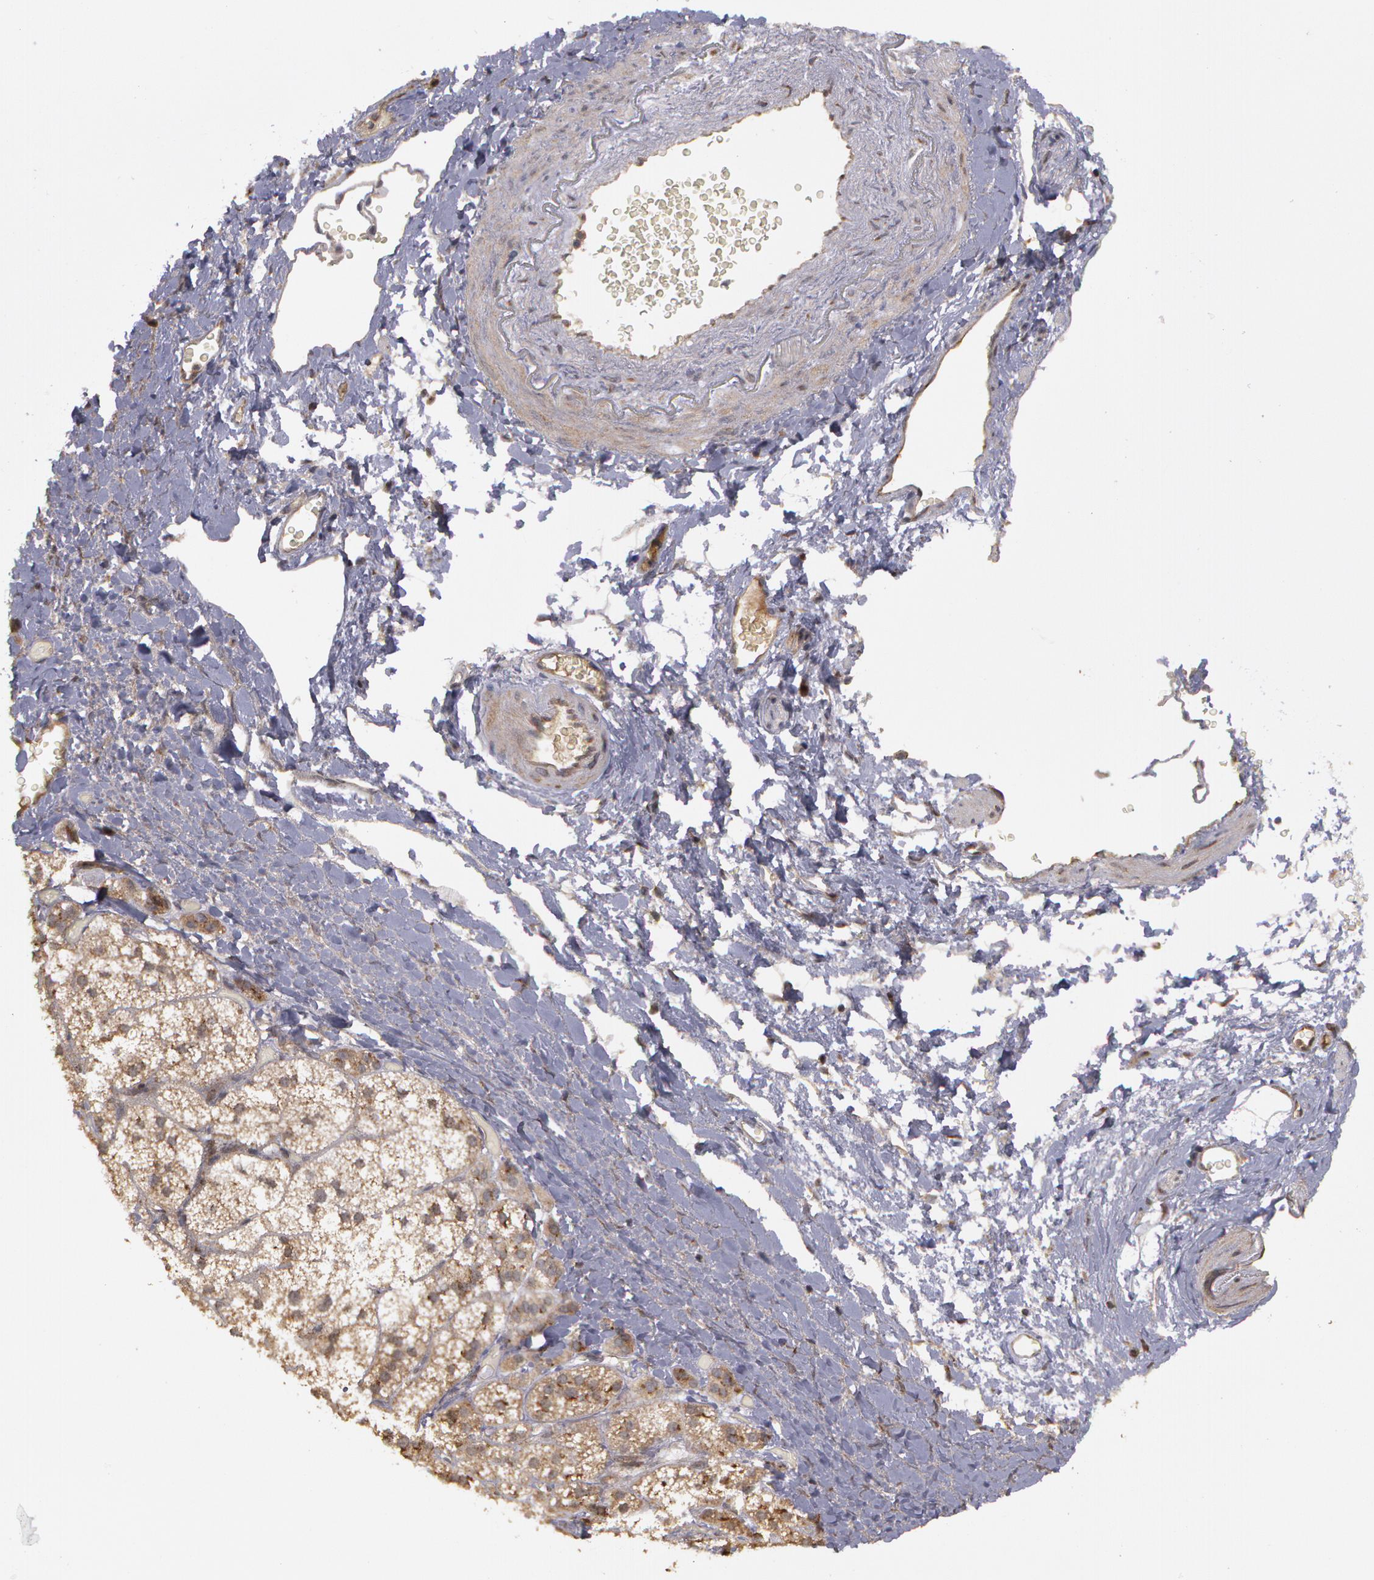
{"staining": {"intensity": "weak", "quantity": "25%-75%", "location": "nuclear"}, "tissue": "adrenal gland", "cell_type": "Glandular cells", "image_type": "normal", "snomed": [{"axis": "morphology", "description": "Normal tissue, NOS"}, {"axis": "topography", "description": "Adrenal gland"}], "caption": "Protein staining by IHC demonstrates weak nuclear positivity in about 25%-75% of glandular cells in normal adrenal gland. (brown staining indicates protein expression, while blue staining denotes nuclei).", "gene": "STX5", "patient": {"sex": "female", "age": 60}}